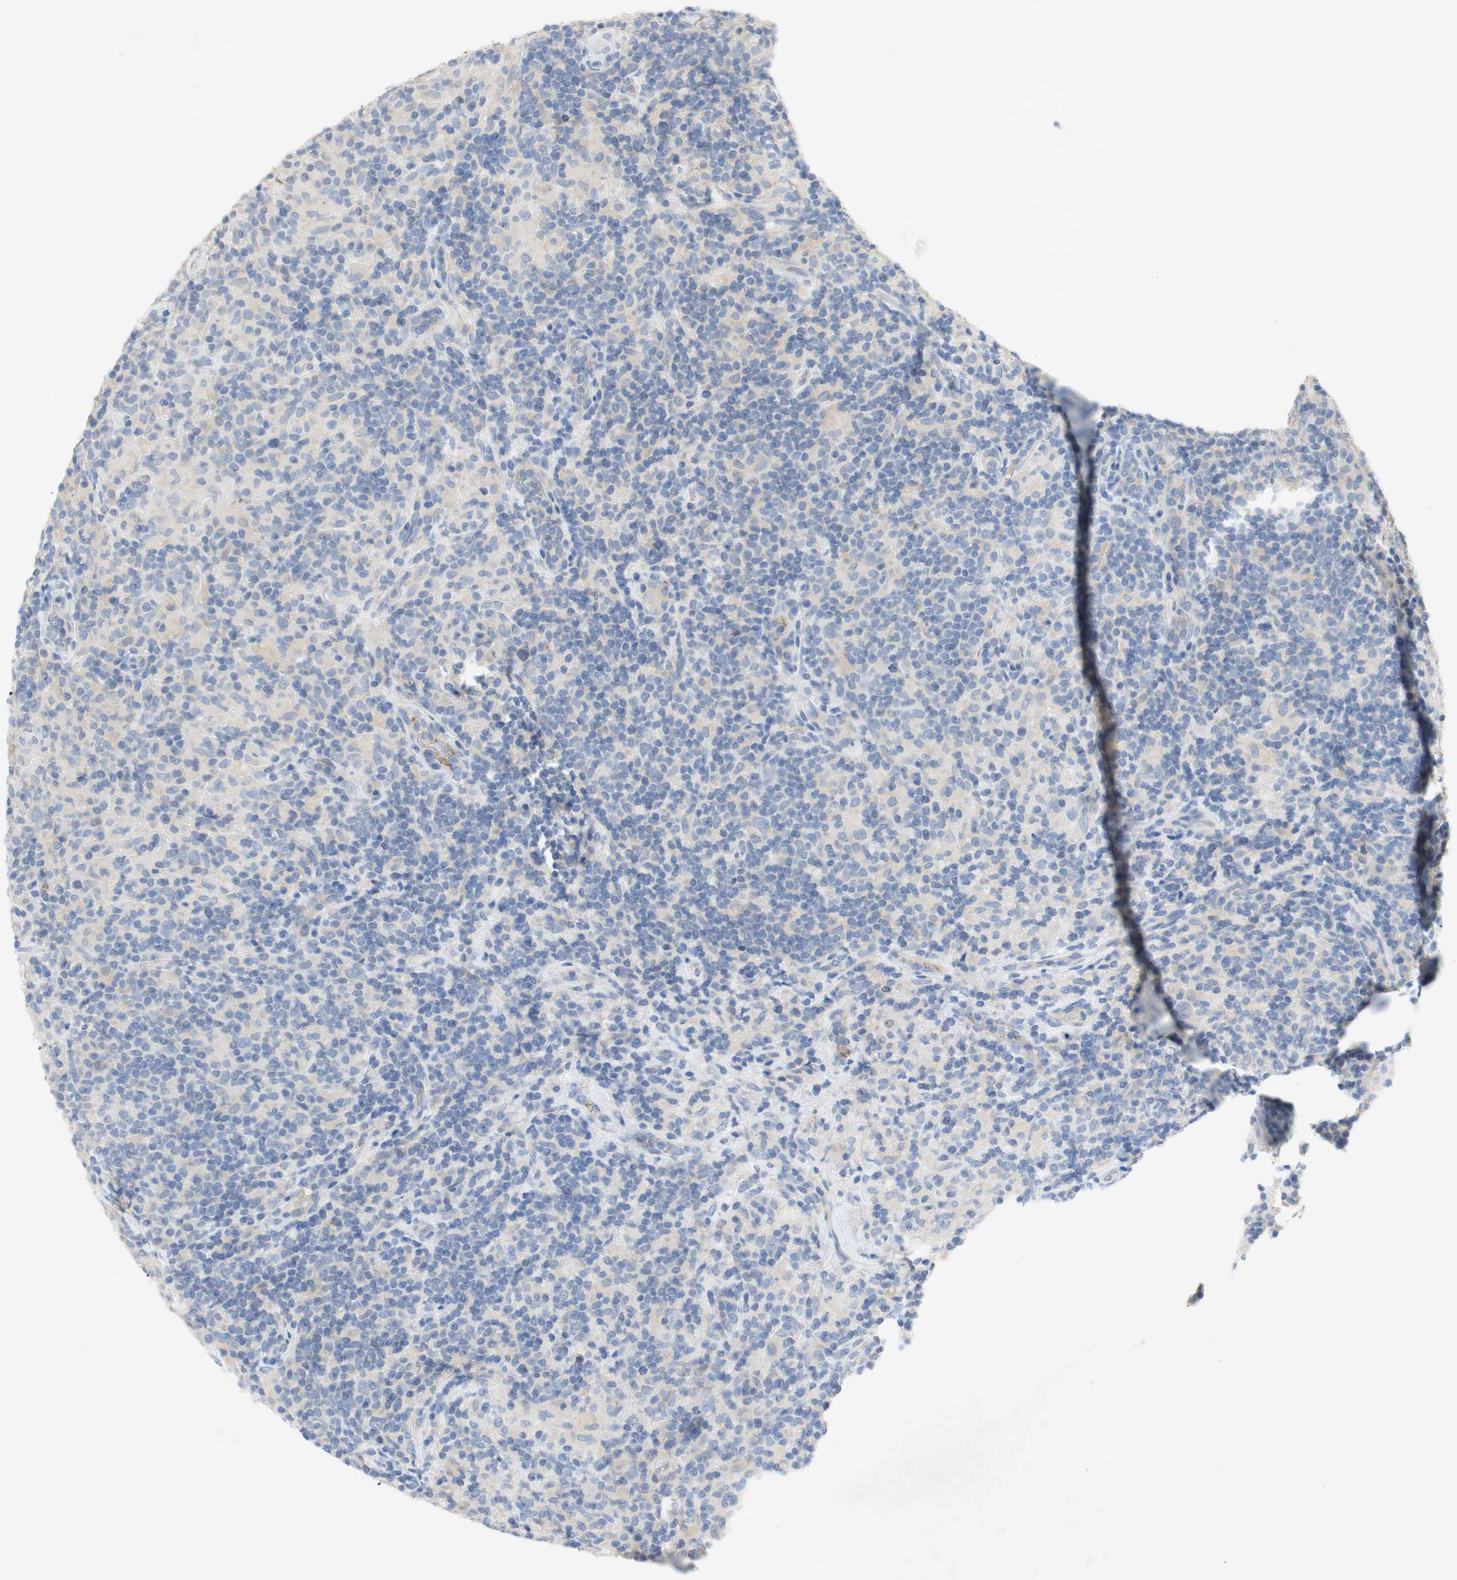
{"staining": {"intensity": "negative", "quantity": "none", "location": "none"}, "tissue": "lymphoma", "cell_type": "Tumor cells", "image_type": "cancer", "snomed": [{"axis": "morphology", "description": "Hodgkin's disease, NOS"}, {"axis": "topography", "description": "Lymph node"}], "caption": "IHC photomicrograph of neoplastic tissue: human lymphoma stained with DAB displays no significant protein expression in tumor cells.", "gene": "EPO", "patient": {"sex": "male", "age": 70}}